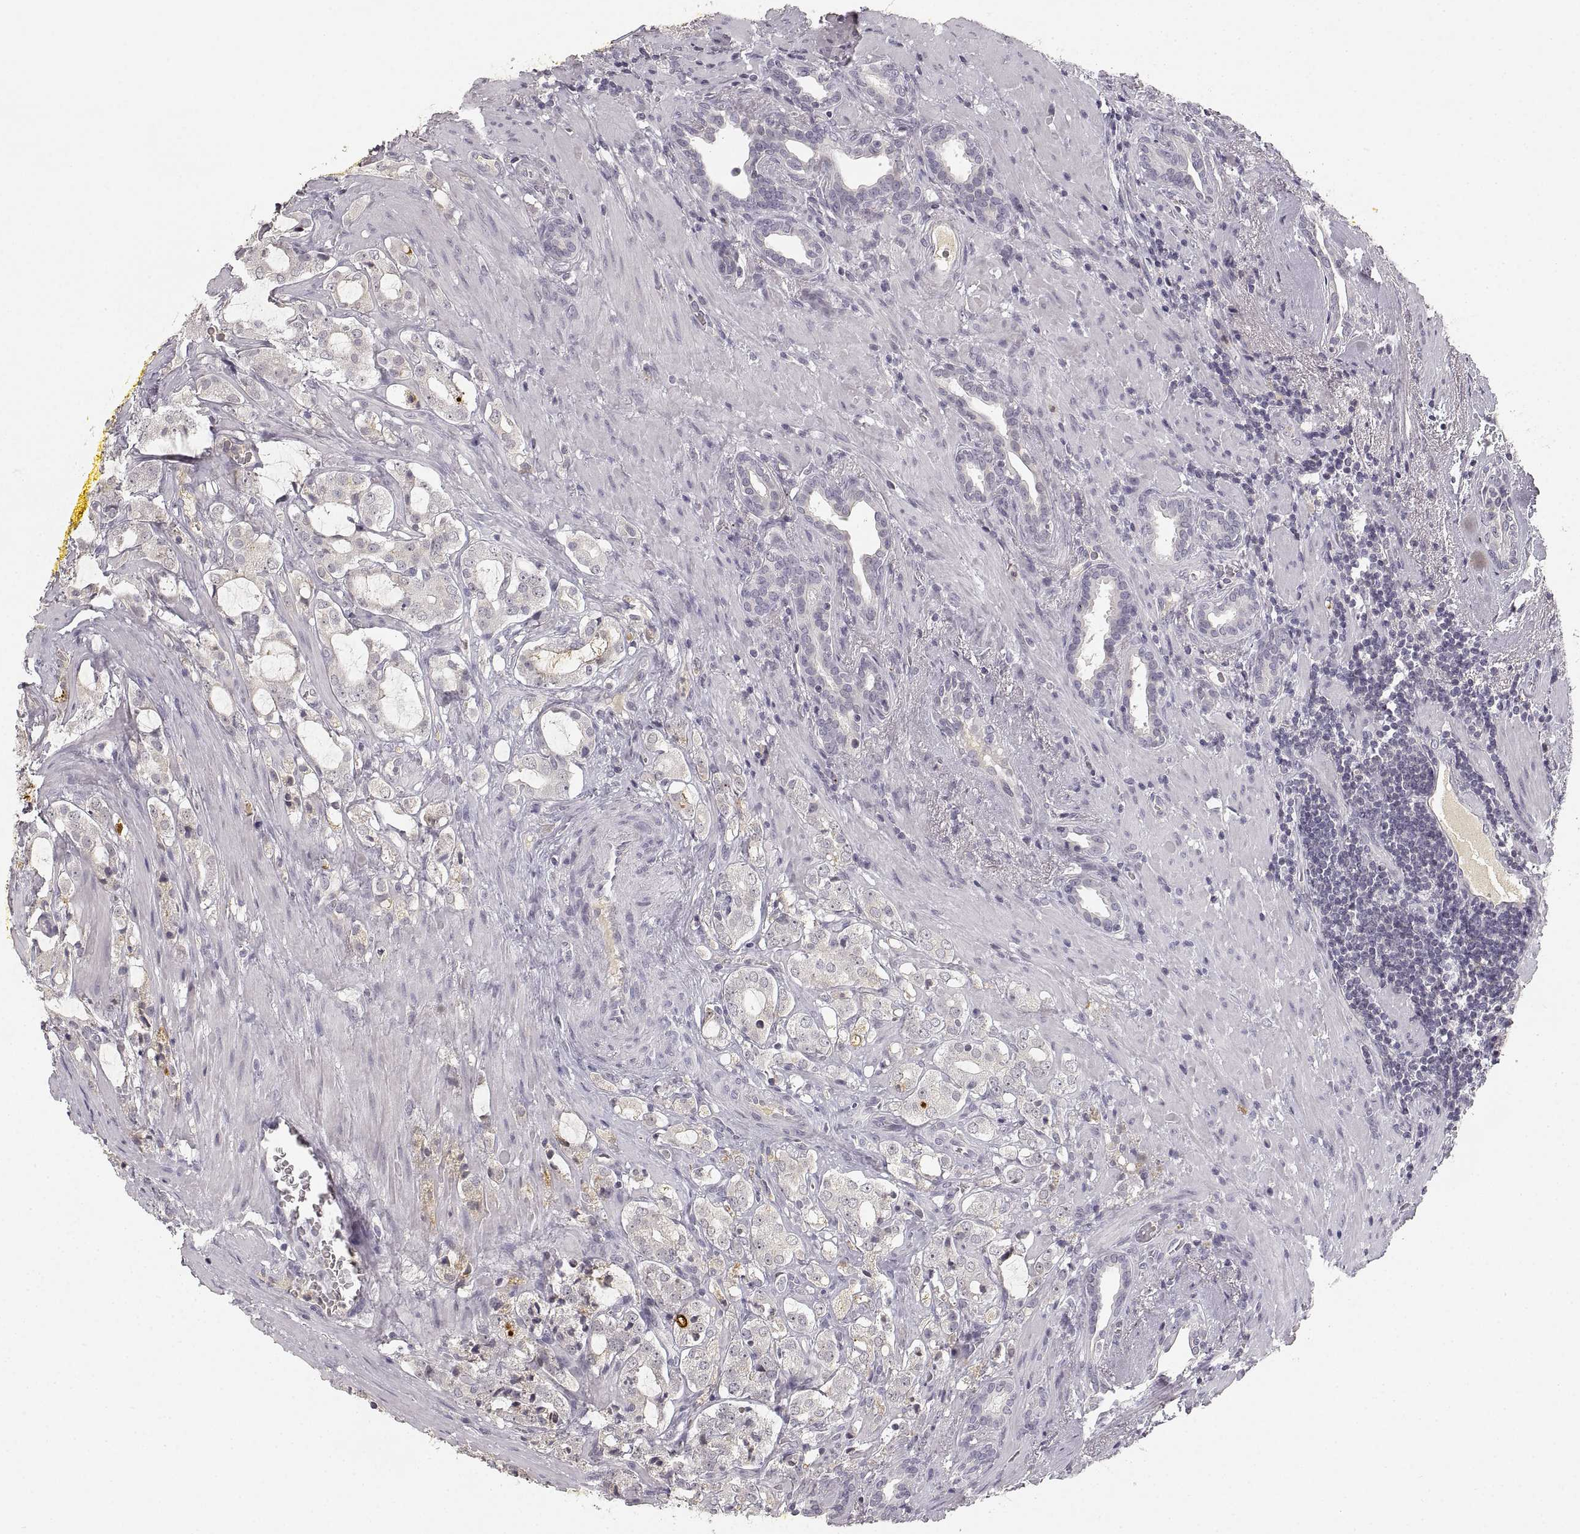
{"staining": {"intensity": "negative", "quantity": "none", "location": "none"}, "tissue": "prostate cancer", "cell_type": "Tumor cells", "image_type": "cancer", "snomed": [{"axis": "morphology", "description": "Adenocarcinoma, NOS"}, {"axis": "topography", "description": "Prostate"}], "caption": "Tumor cells show no significant expression in prostate cancer.", "gene": "RUNDC3A", "patient": {"sex": "male", "age": 66}}